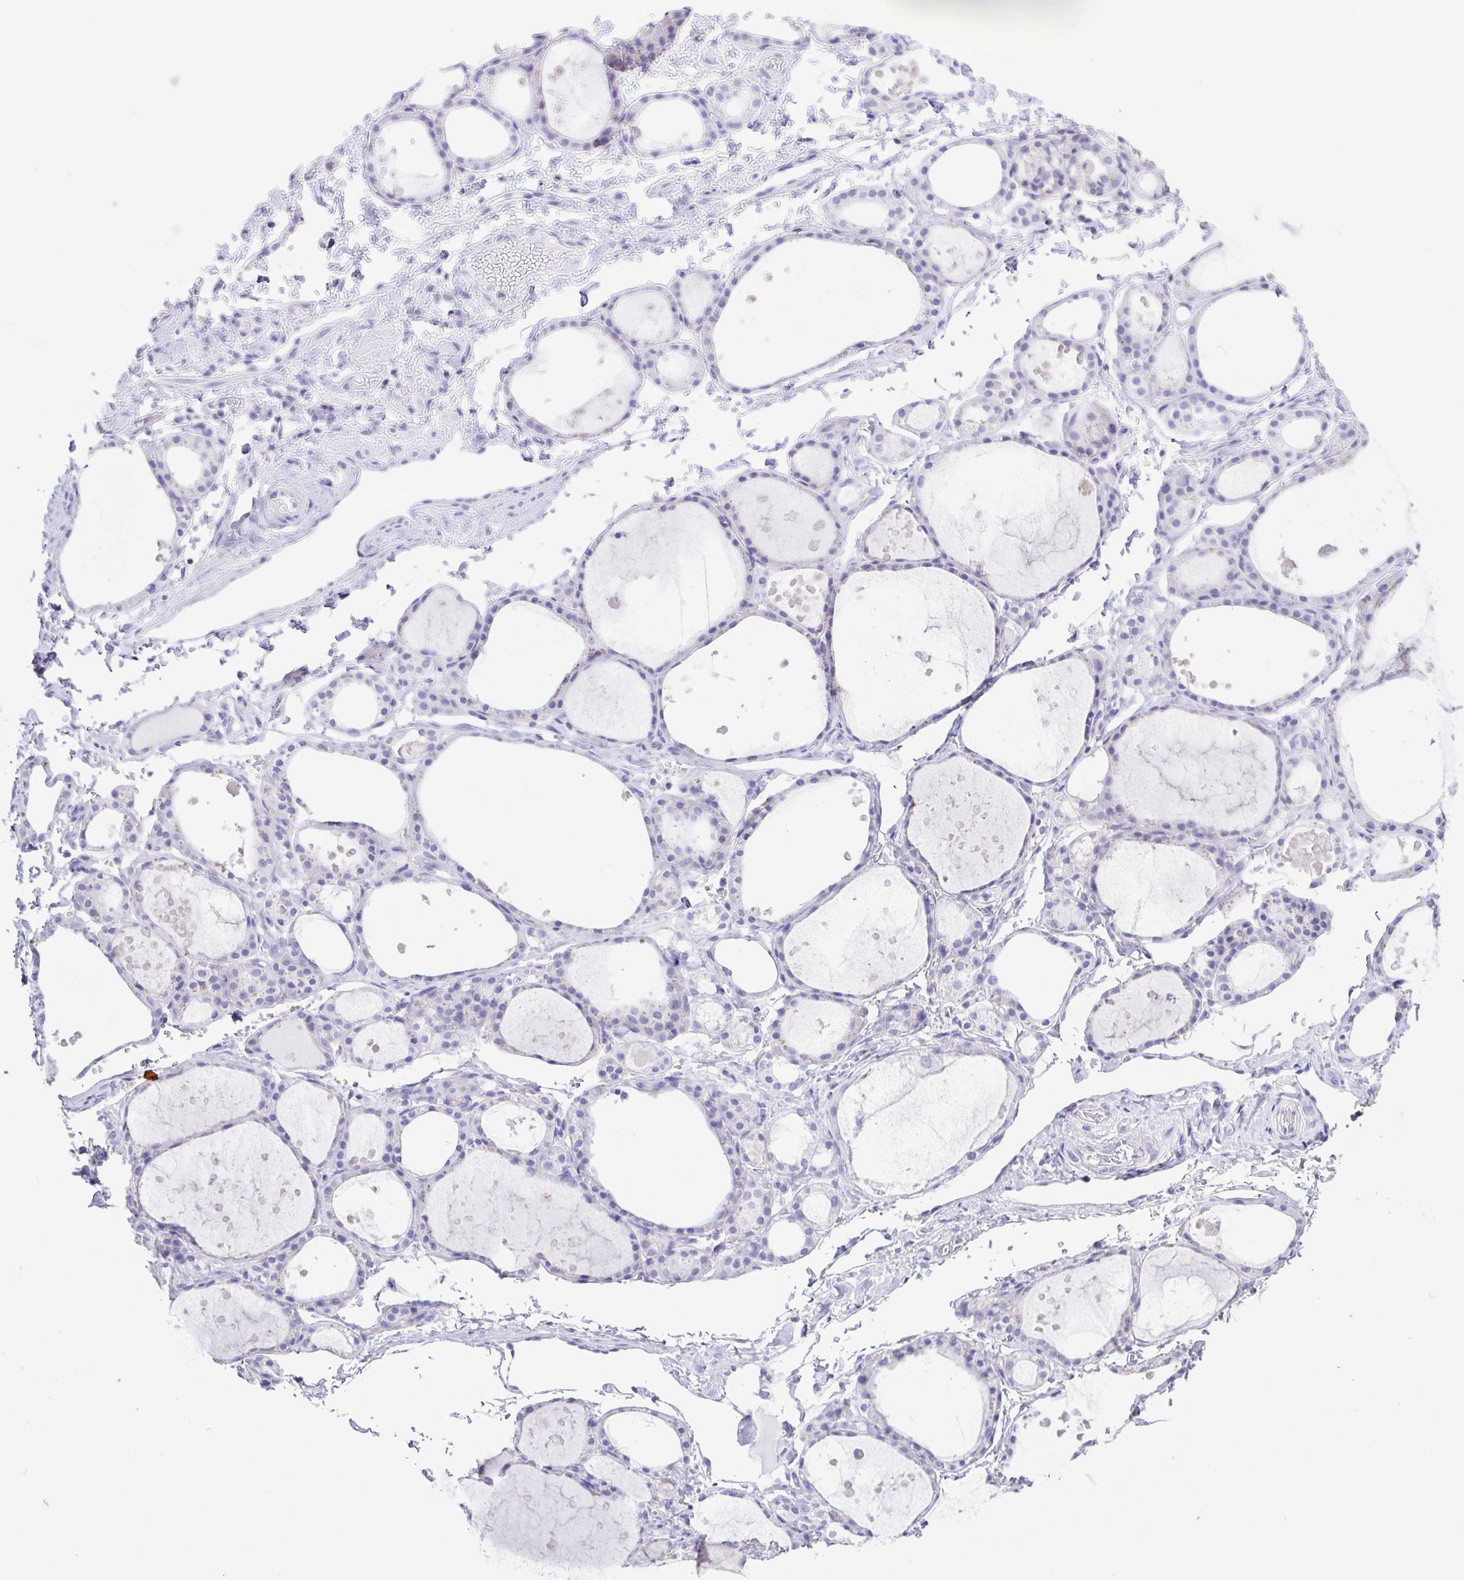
{"staining": {"intensity": "negative", "quantity": "none", "location": "none"}, "tissue": "thyroid gland", "cell_type": "Glandular cells", "image_type": "normal", "snomed": [{"axis": "morphology", "description": "Normal tissue, NOS"}, {"axis": "topography", "description": "Thyroid gland"}], "caption": "DAB immunohistochemical staining of normal thyroid gland reveals no significant expression in glandular cells. (DAB (3,3'-diaminobenzidine) IHC, high magnification).", "gene": "CYP17A1", "patient": {"sex": "male", "age": 68}}